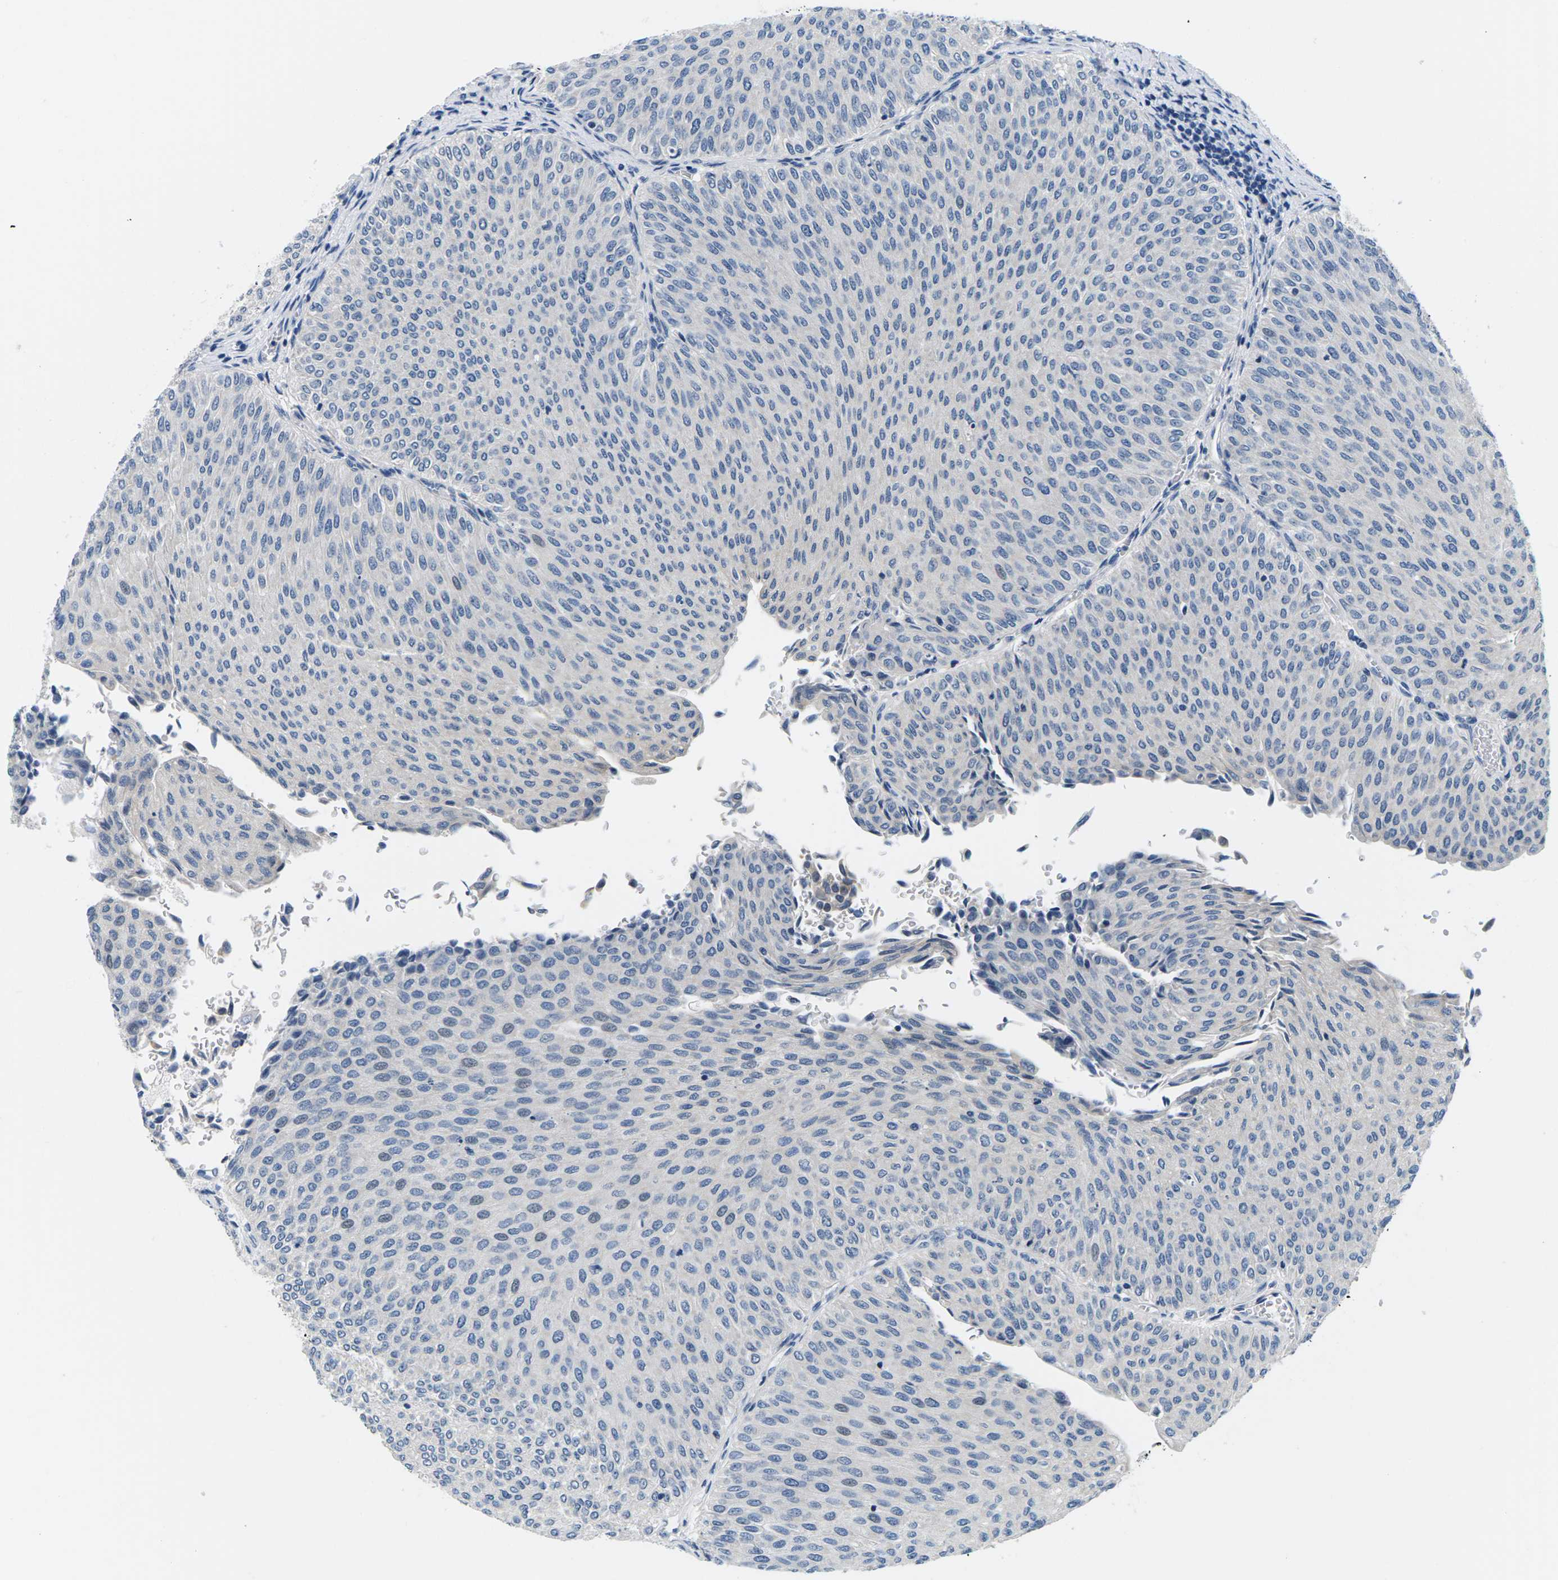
{"staining": {"intensity": "negative", "quantity": "none", "location": "none"}, "tissue": "urothelial cancer", "cell_type": "Tumor cells", "image_type": "cancer", "snomed": [{"axis": "morphology", "description": "Urothelial carcinoma, Low grade"}, {"axis": "topography", "description": "Urinary bladder"}], "caption": "Immunohistochemistry (IHC) of human urothelial cancer reveals no expression in tumor cells. (Stains: DAB immunohistochemistry with hematoxylin counter stain, Microscopy: brightfield microscopy at high magnification).", "gene": "TSPAN2", "patient": {"sex": "male", "age": 78}}